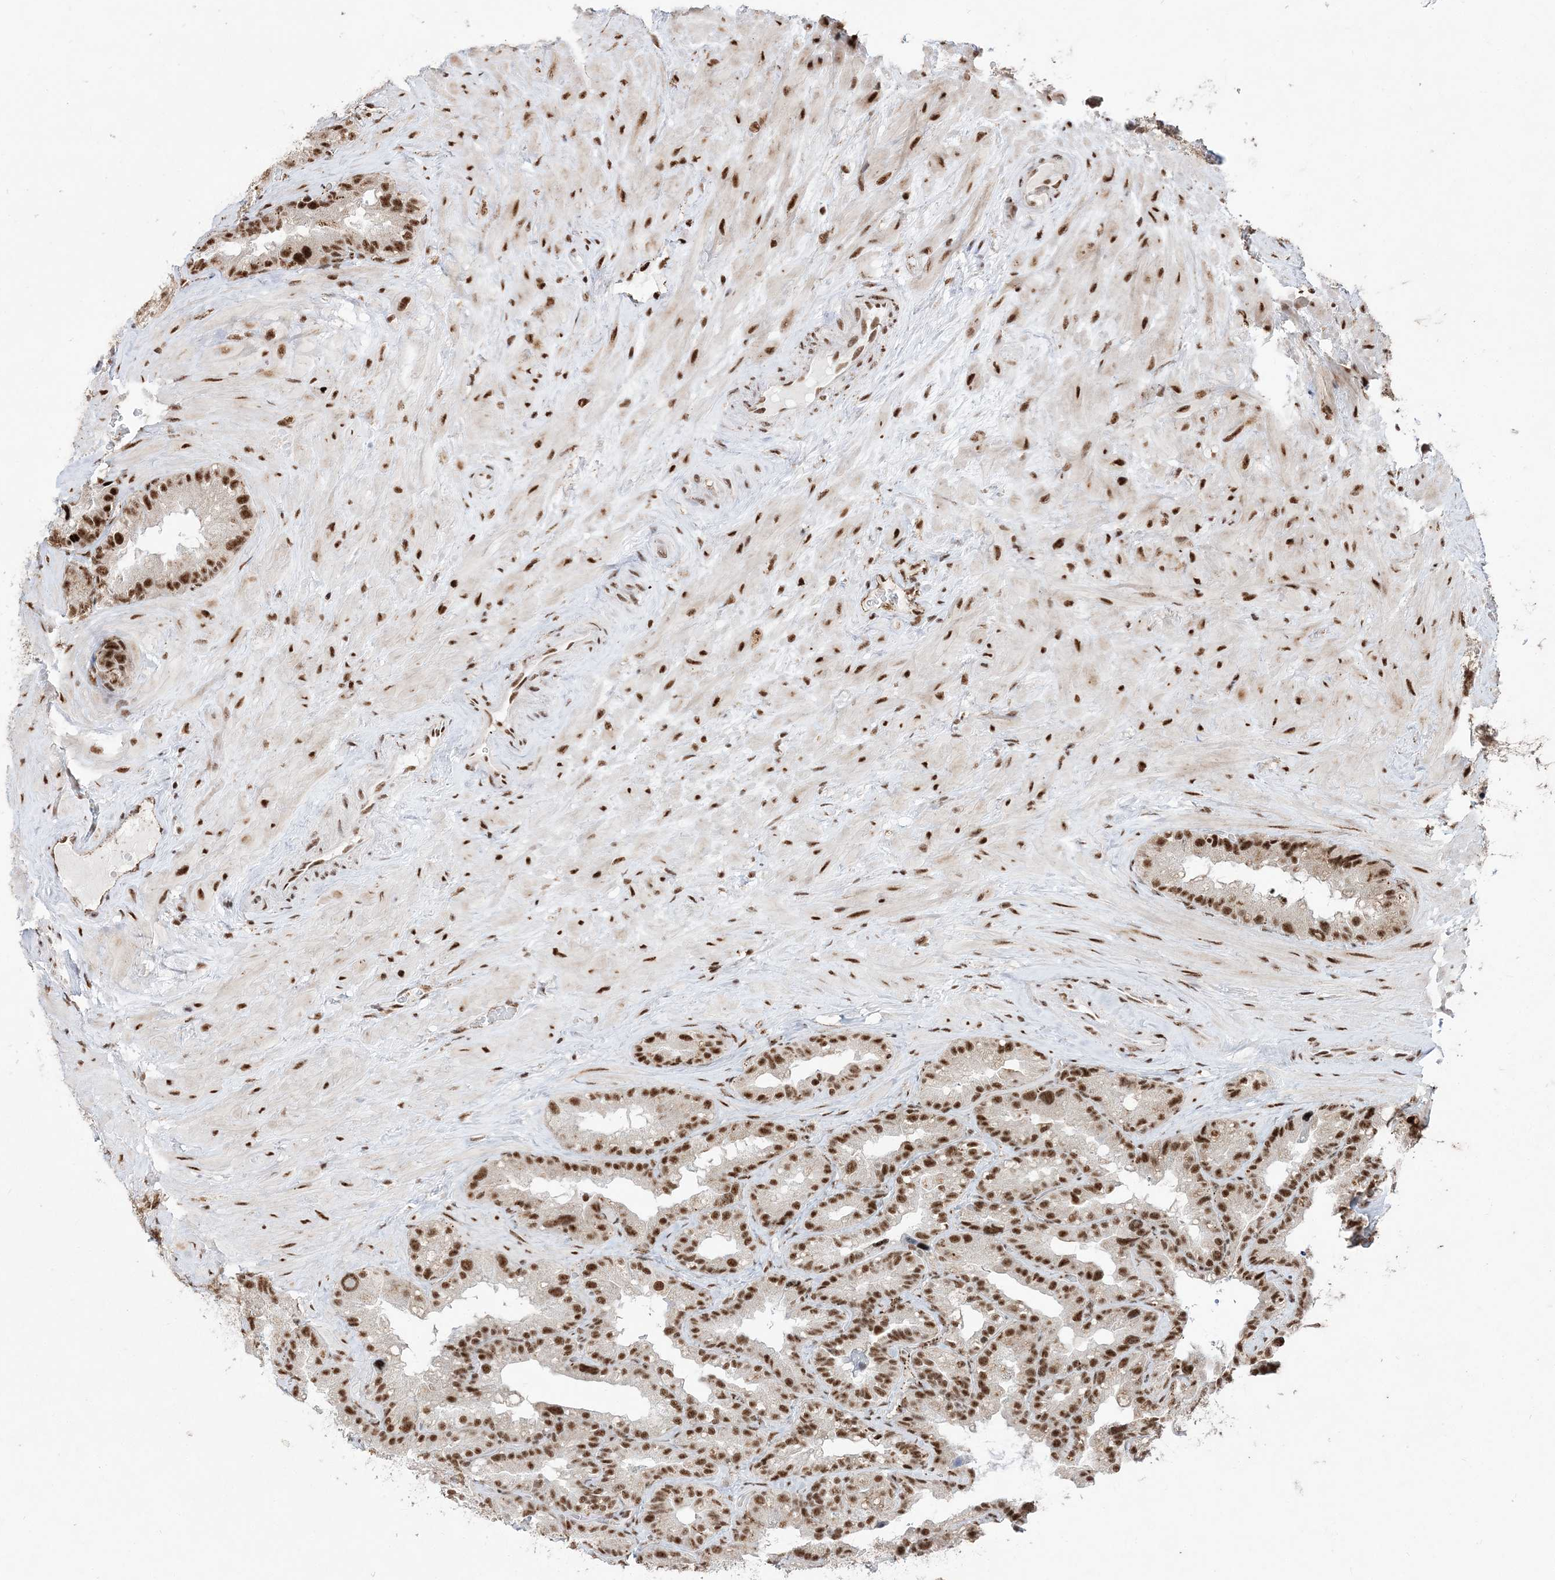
{"staining": {"intensity": "strong", "quantity": ">75%", "location": "nuclear"}, "tissue": "seminal vesicle", "cell_type": "Glandular cells", "image_type": "normal", "snomed": [{"axis": "morphology", "description": "Normal tissue, NOS"}, {"axis": "topography", "description": "Prostate"}, {"axis": "topography", "description": "Seminal veicle"}], "caption": "Glandular cells exhibit strong nuclear positivity in about >75% of cells in normal seminal vesicle.", "gene": "RBM17", "patient": {"sex": "male", "age": 68}}